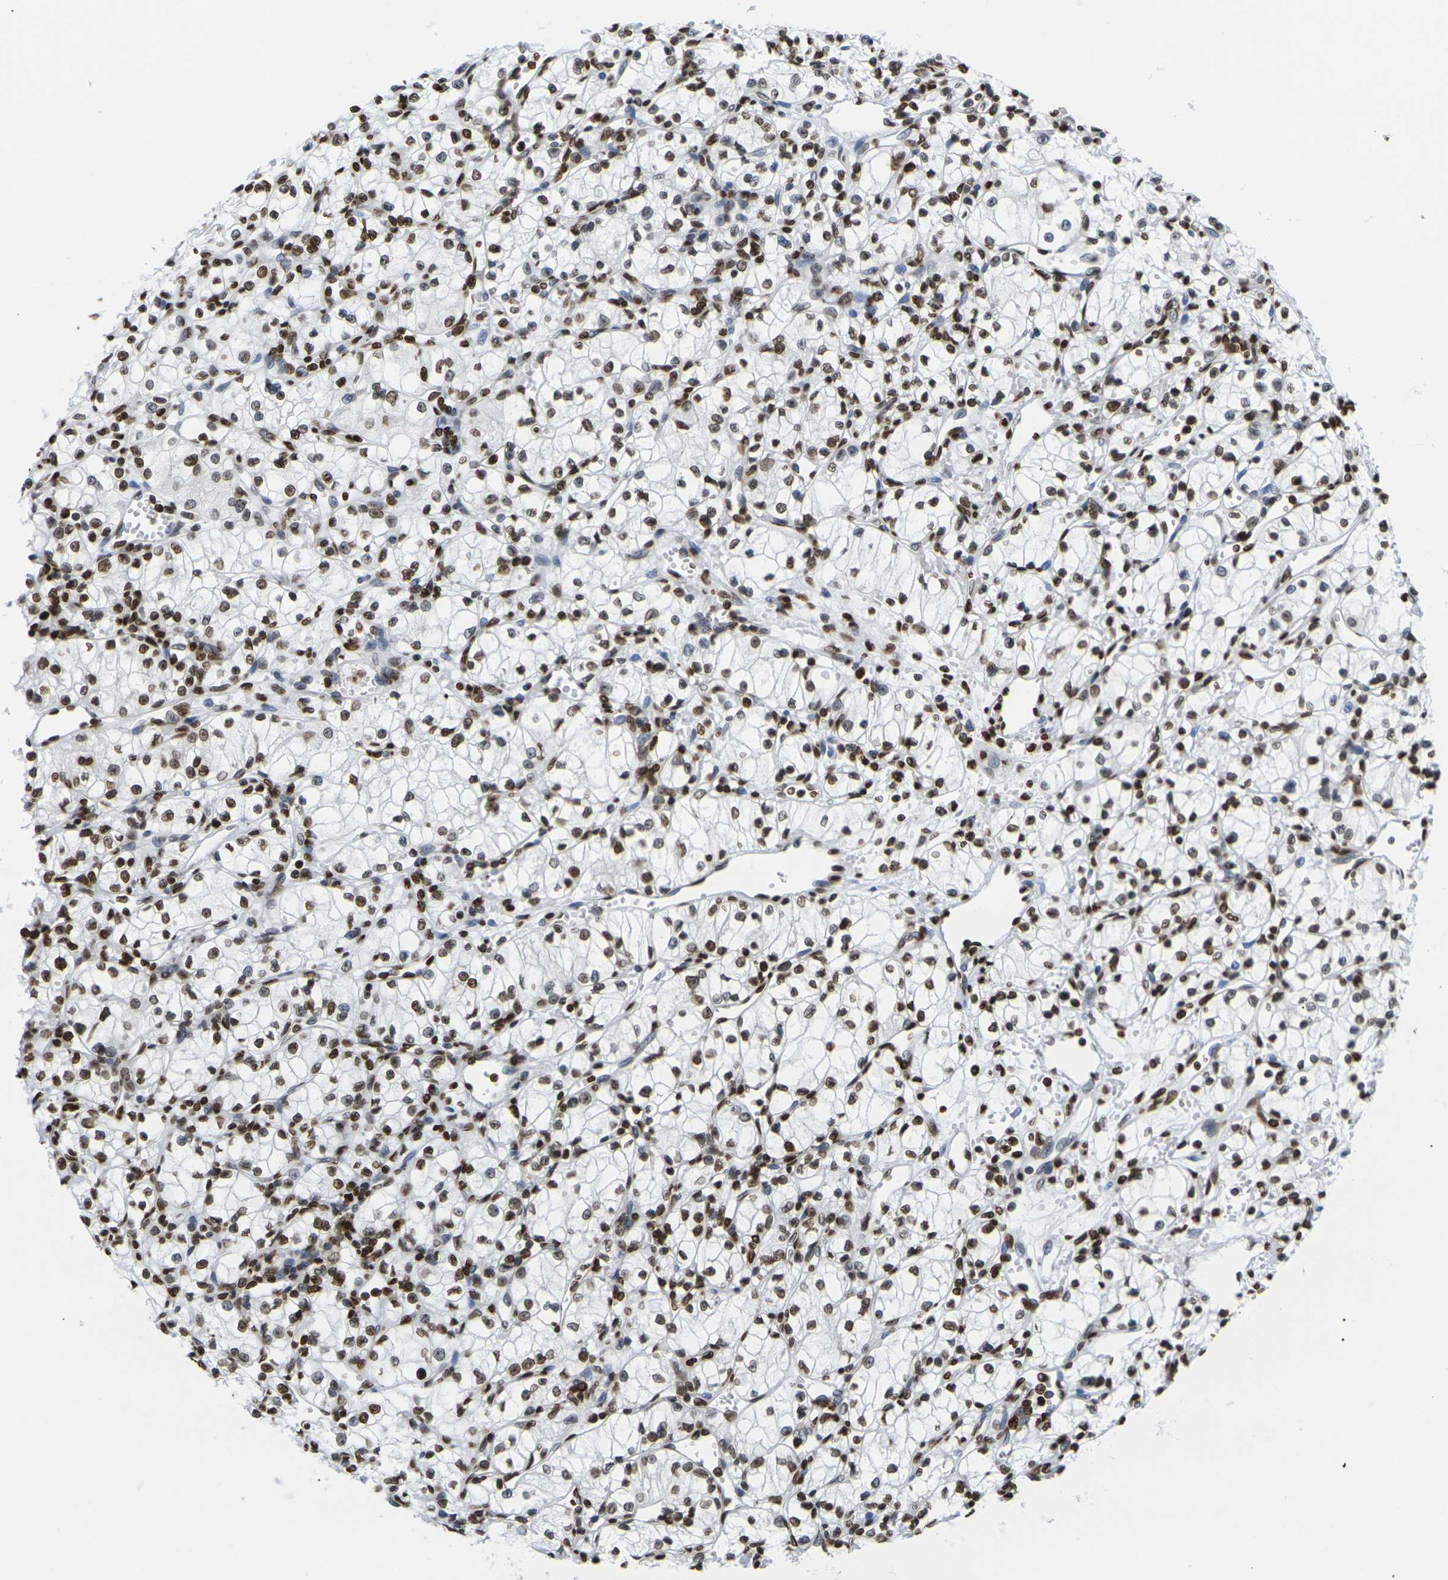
{"staining": {"intensity": "strong", "quantity": ">75%", "location": "nuclear"}, "tissue": "renal cancer", "cell_type": "Tumor cells", "image_type": "cancer", "snomed": [{"axis": "morphology", "description": "Normal tissue, NOS"}, {"axis": "morphology", "description": "Adenocarcinoma, NOS"}, {"axis": "topography", "description": "Kidney"}], "caption": "Immunohistochemical staining of human renal cancer demonstrates high levels of strong nuclear positivity in about >75% of tumor cells.", "gene": "H2AC21", "patient": {"sex": "male", "age": 59}}